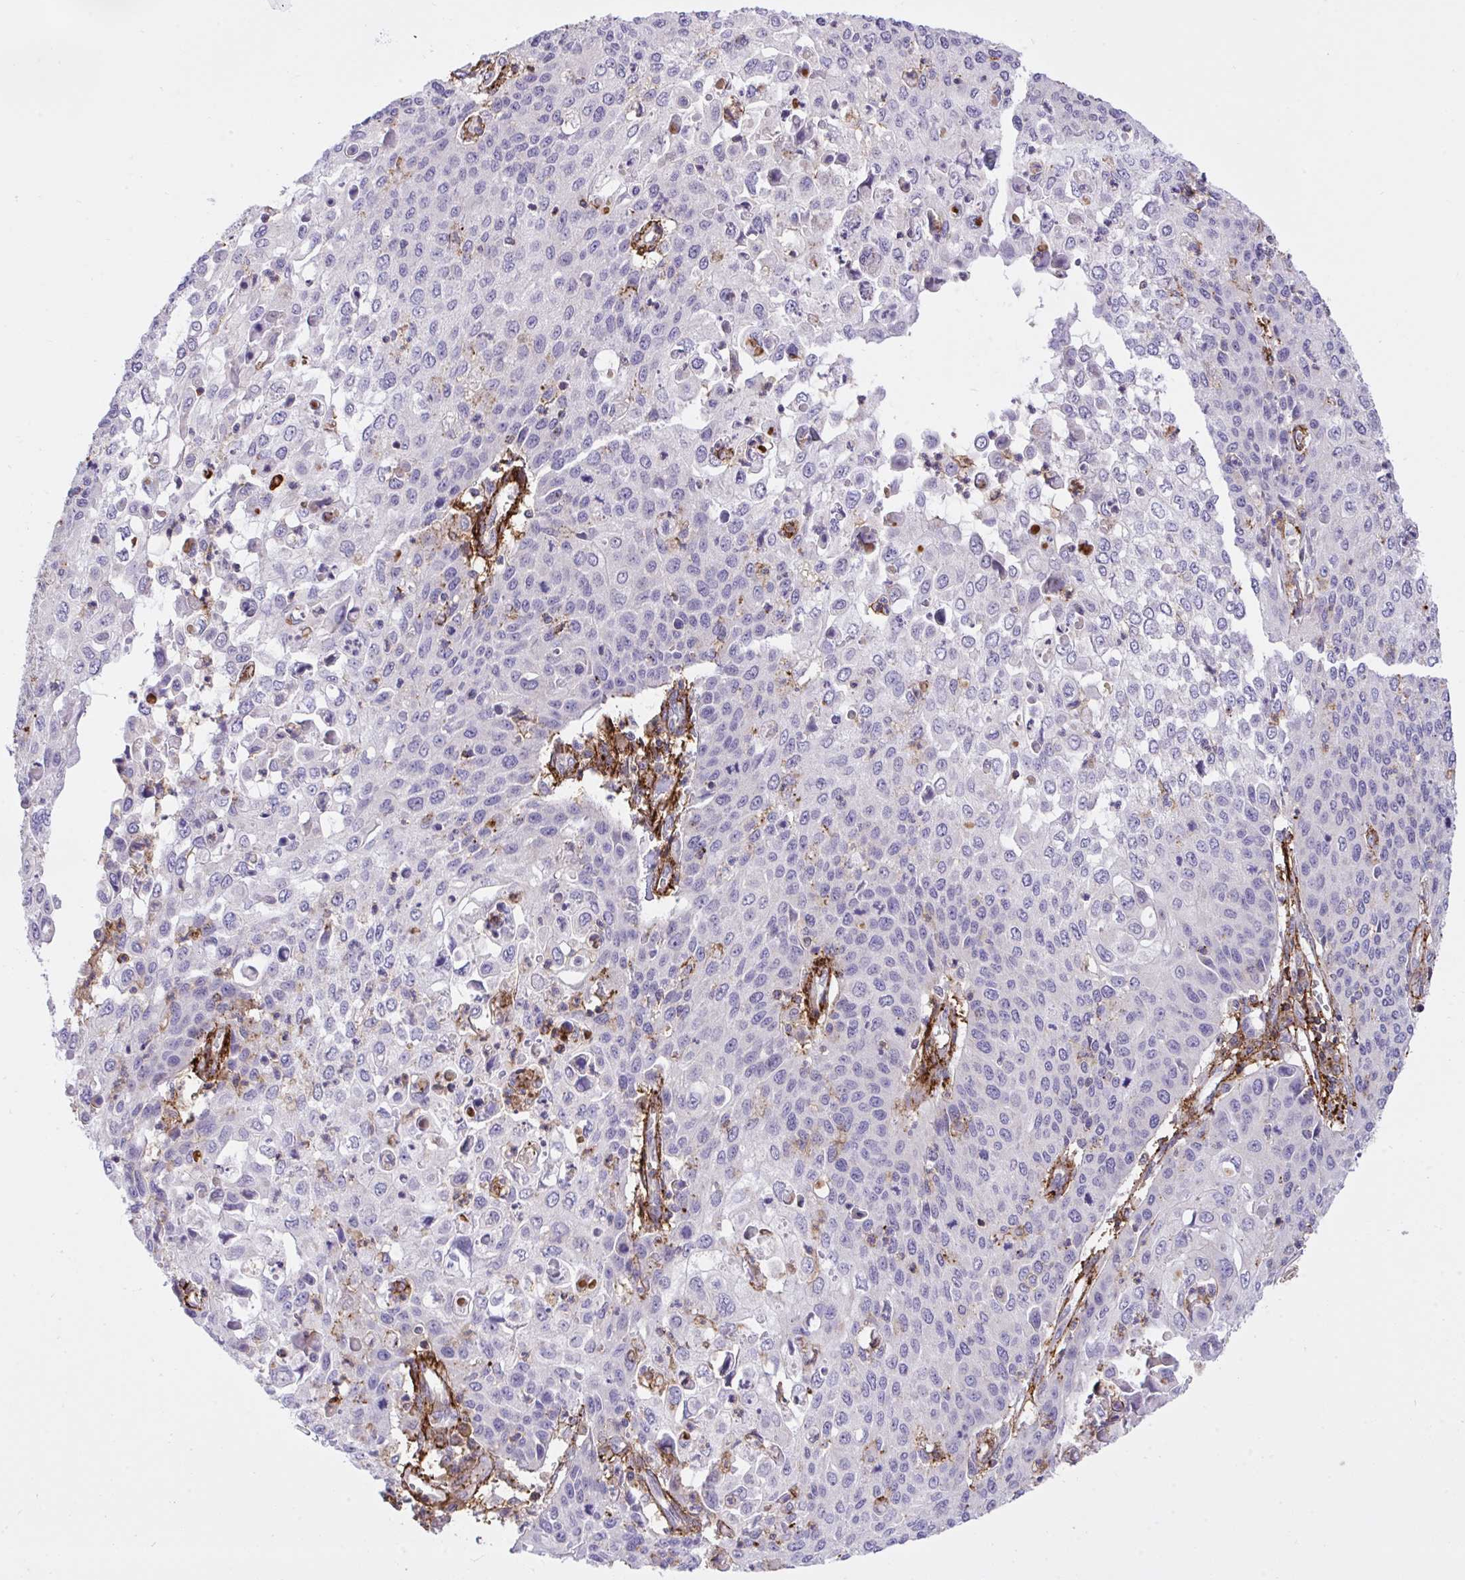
{"staining": {"intensity": "negative", "quantity": "none", "location": "none"}, "tissue": "cervical cancer", "cell_type": "Tumor cells", "image_type": "cancer", "snomed": [{"axis": "morphology", "description": "Squamous cell carcinoma, NOS"}, {"axis": "topography", "description": "Cervix"}], "caption": "A photomicrograph of human cervical cancer is negative for staining in tumor cells. (DAB (3,3'-diaminobenzidine) IHC, high magnification).", "gene": "ERI1", "patient": {"sex": "female", "age": 65}}